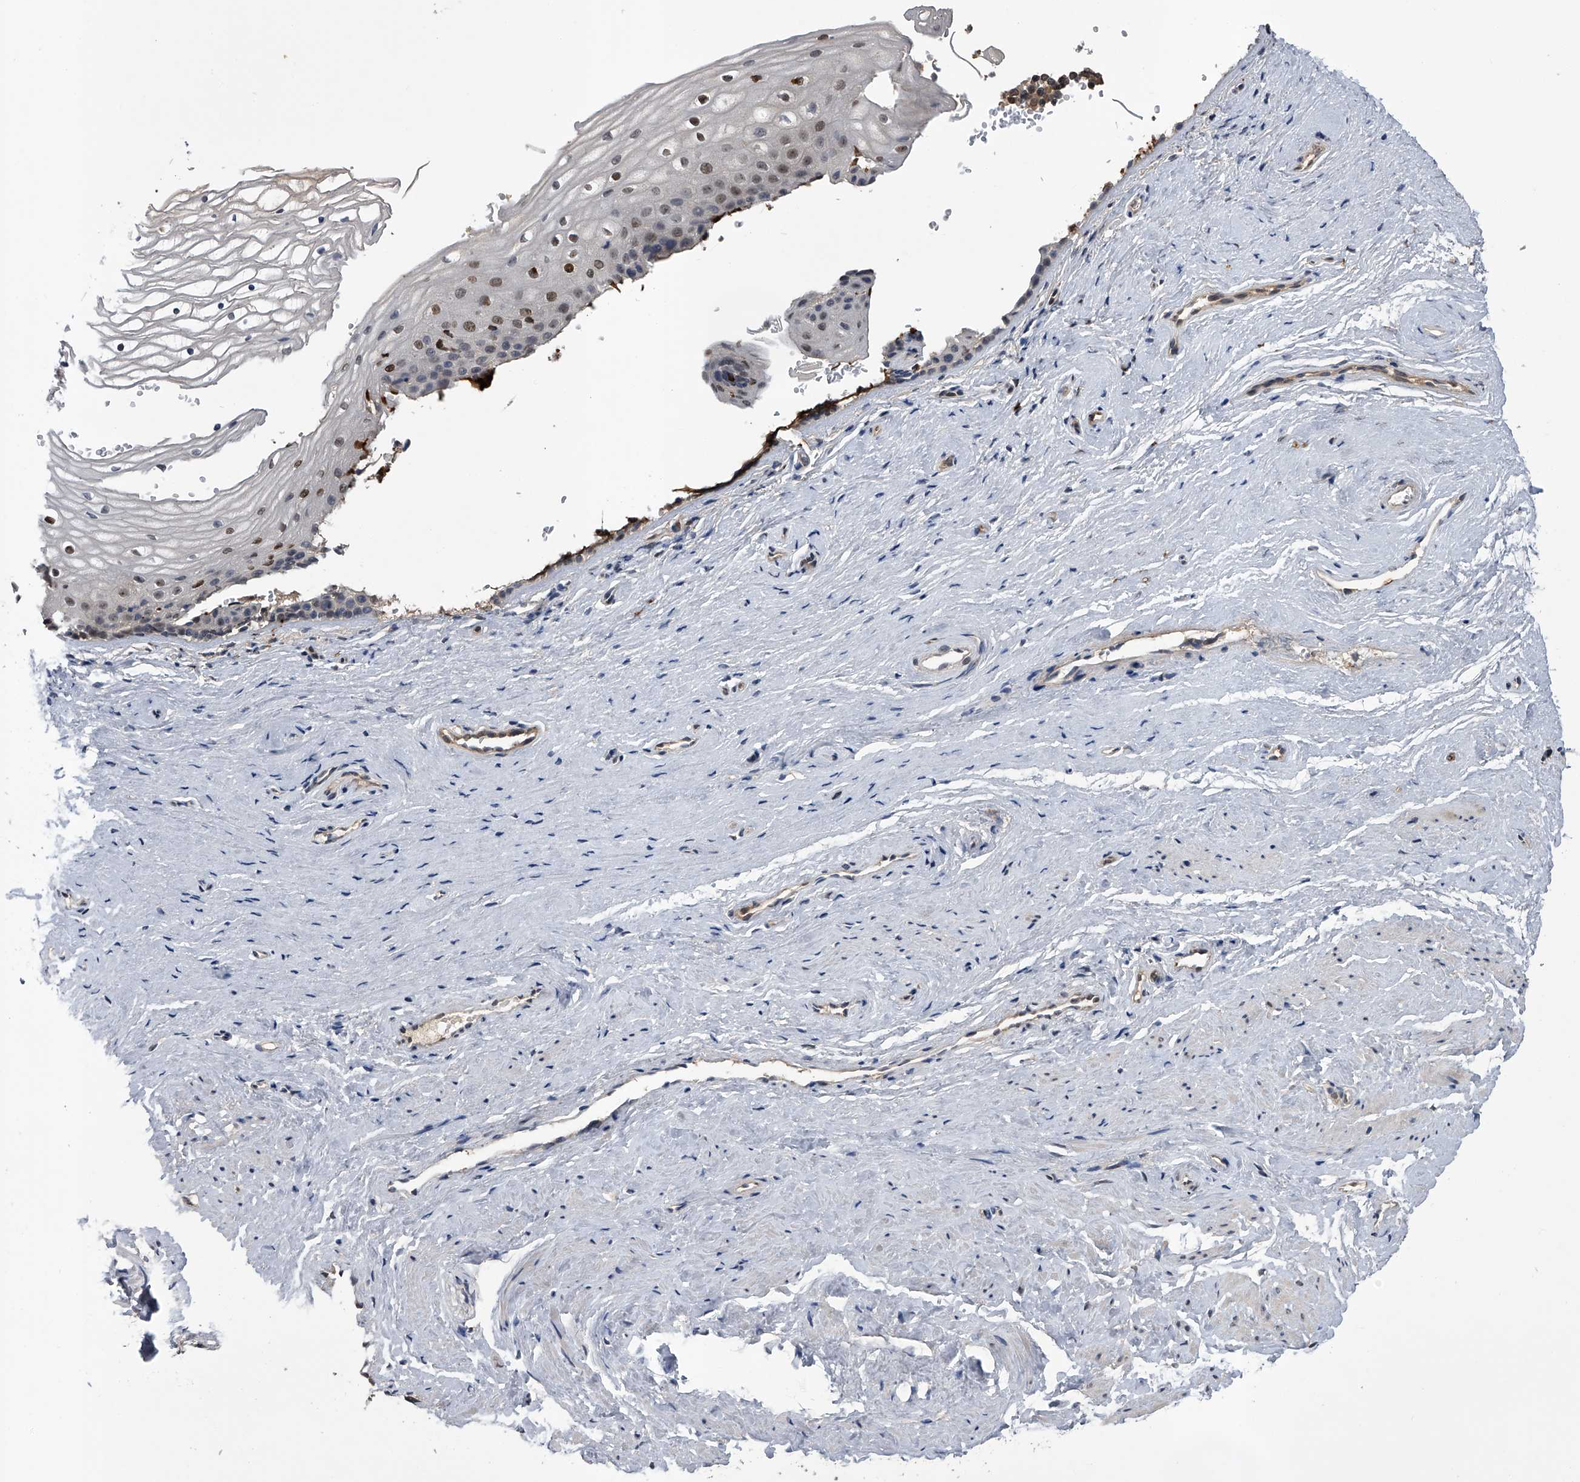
{"staining": {"intensity": "moderate", "quantity": "<25%", "location": "cytoplasmic/membranous"}, "tissue": "vagina", "cell_type": "Squamous epithelial cells", "image_type": "normal", "snomed": [{"axis": "morphology", "description": "Normal tissue, NOS"}, {"axis": "topography", "description": "Vagina"}], "caption": "Squamous epithelial cells show moderate cytoplasmic/membranous expression in about <25% of cells in unremarkable vagina. The staining was performed using DAB, with brown indicating positive protein expression. Nuclei are stained blue with hematoxylin.", "gene": "SLC12A8", "patient": {"sex": "female", "age": 46}}